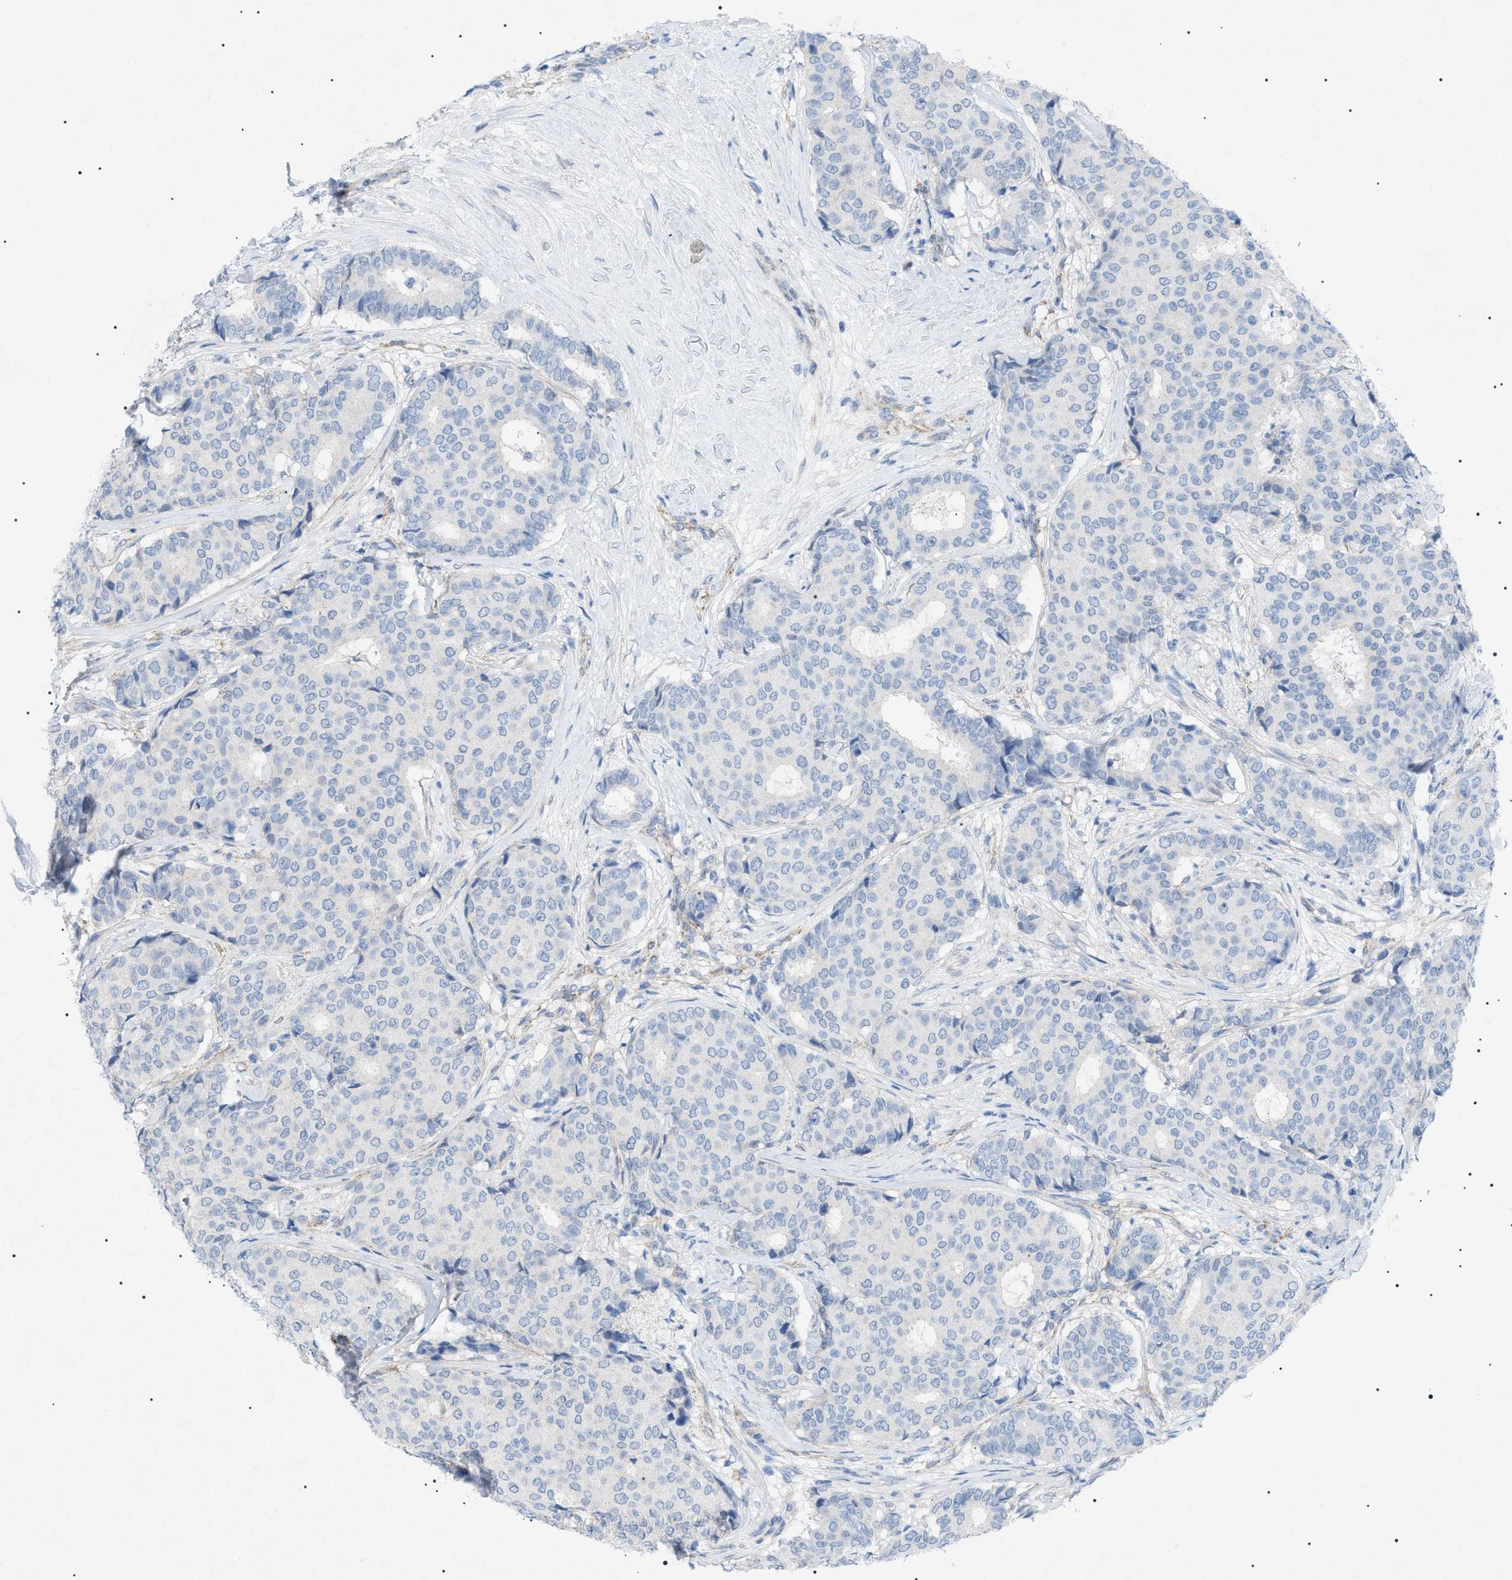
{"staining": {"intensity": "negative", "quantity": "none", "location": "none"}, "tissue": "breast cancer", "cell_type": "Tumor cells", "image_type": "cancer", "snomed": [{"axis": "morphology", "description": "Duct carcinoma"}, {"axis": "topography", "description": "Breast"}], "caption": "Immunohistochemistry (IHC) of human infiltrating ductal carcinoma (breast) exhibits no positivity in tumor cells.", "gene": "ADAMTS1", "patient": {"sex": "female", "age": 75}}